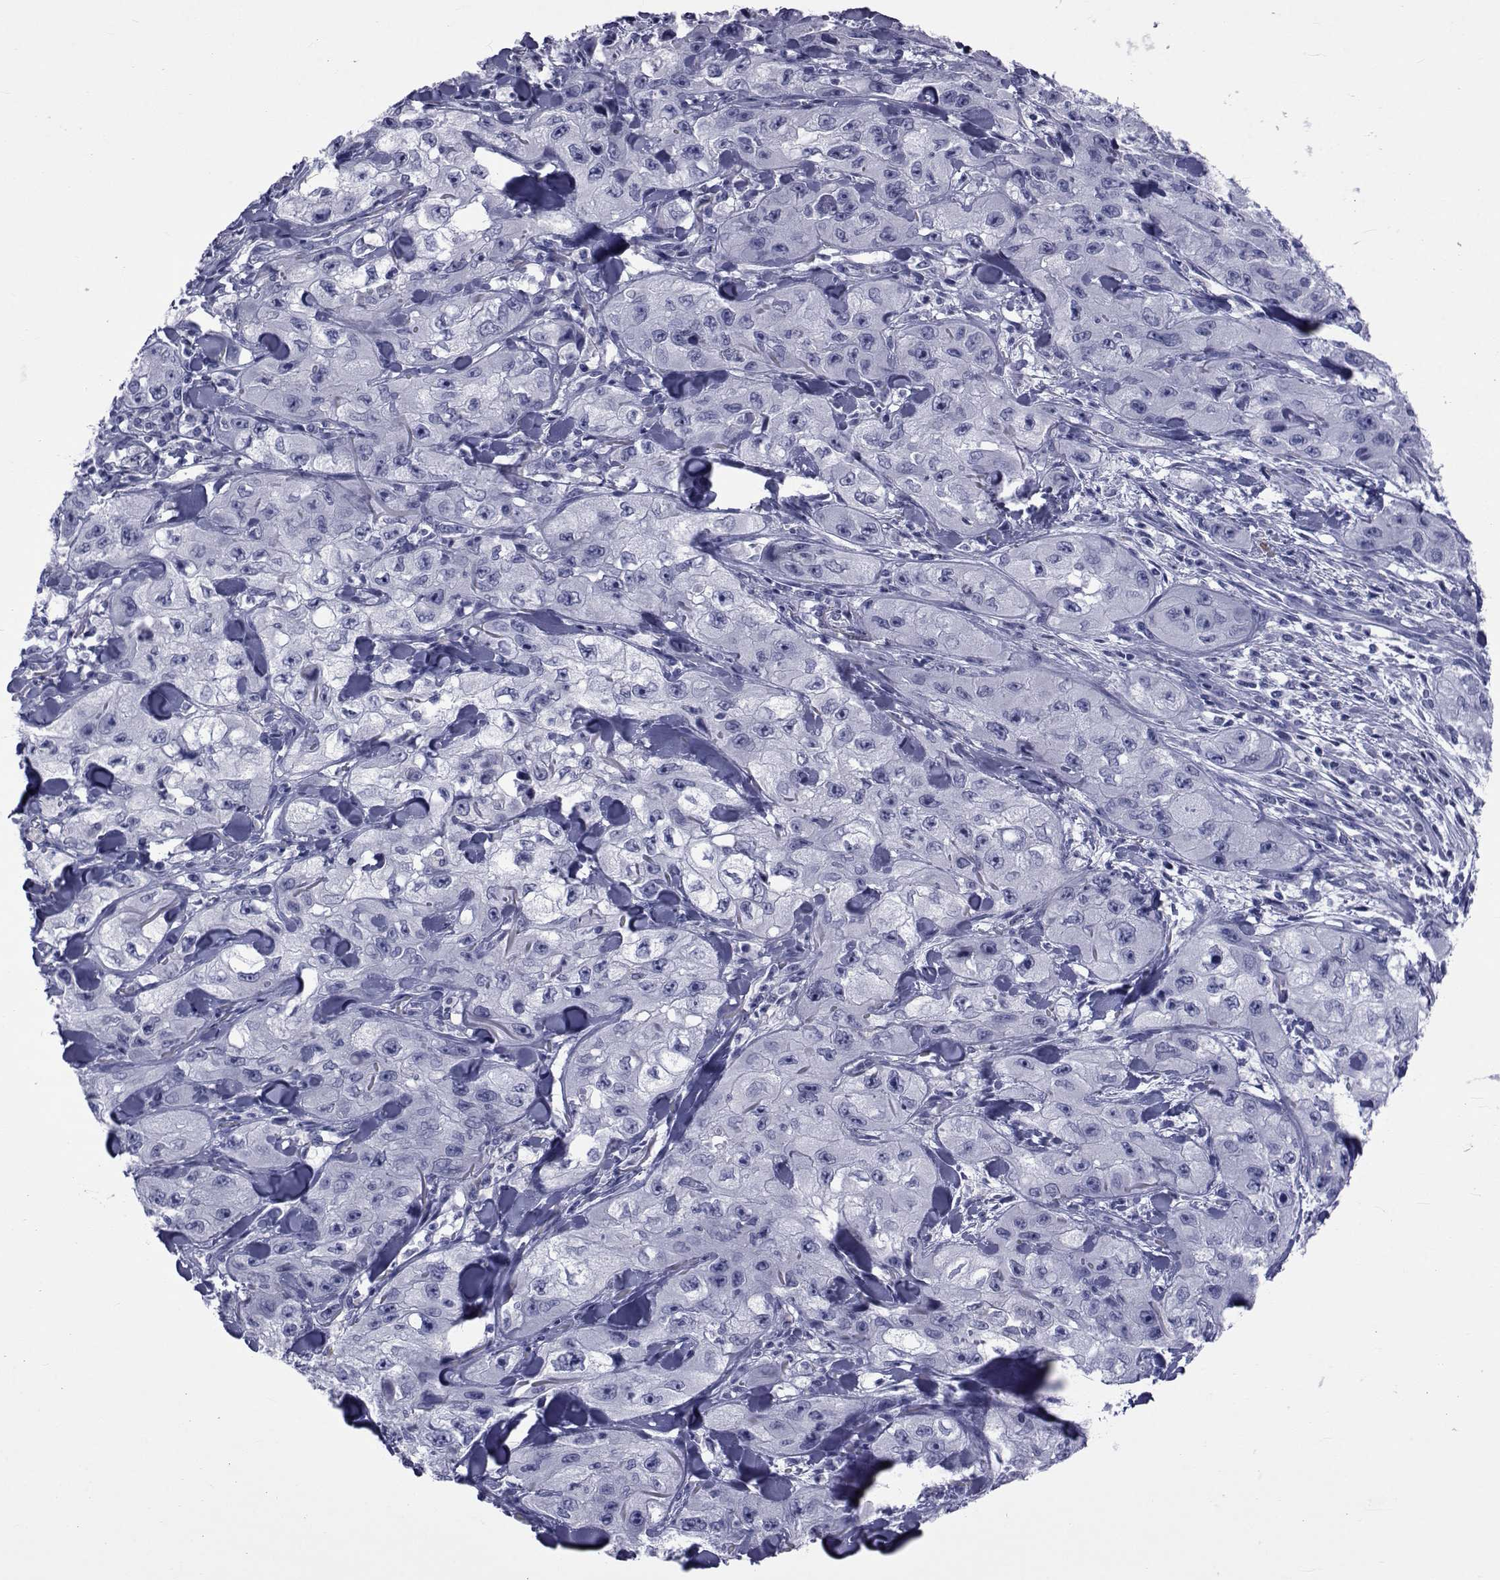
{"staining": {"intensity": "negative", "quantity": "none", "location": "none"}, "tissue": "skin cancer", "cell_type": "Tumor cells", "image_type": "cancer", "snomed": [{"axis": "morphology", "description": "Squamous cell carcinoma, NOS"}, {"axis": "topography", "description": "Skin"}, {"axis": "topography", "description": "Subcutis"}], "caption": "This is an immunohistochemistry (IHC) image of human skin squamous cell carcinoma. There is no positivity in tumor cells.", "gene": "GKAP1", "patient": {"sex": "male", "age": 73}}